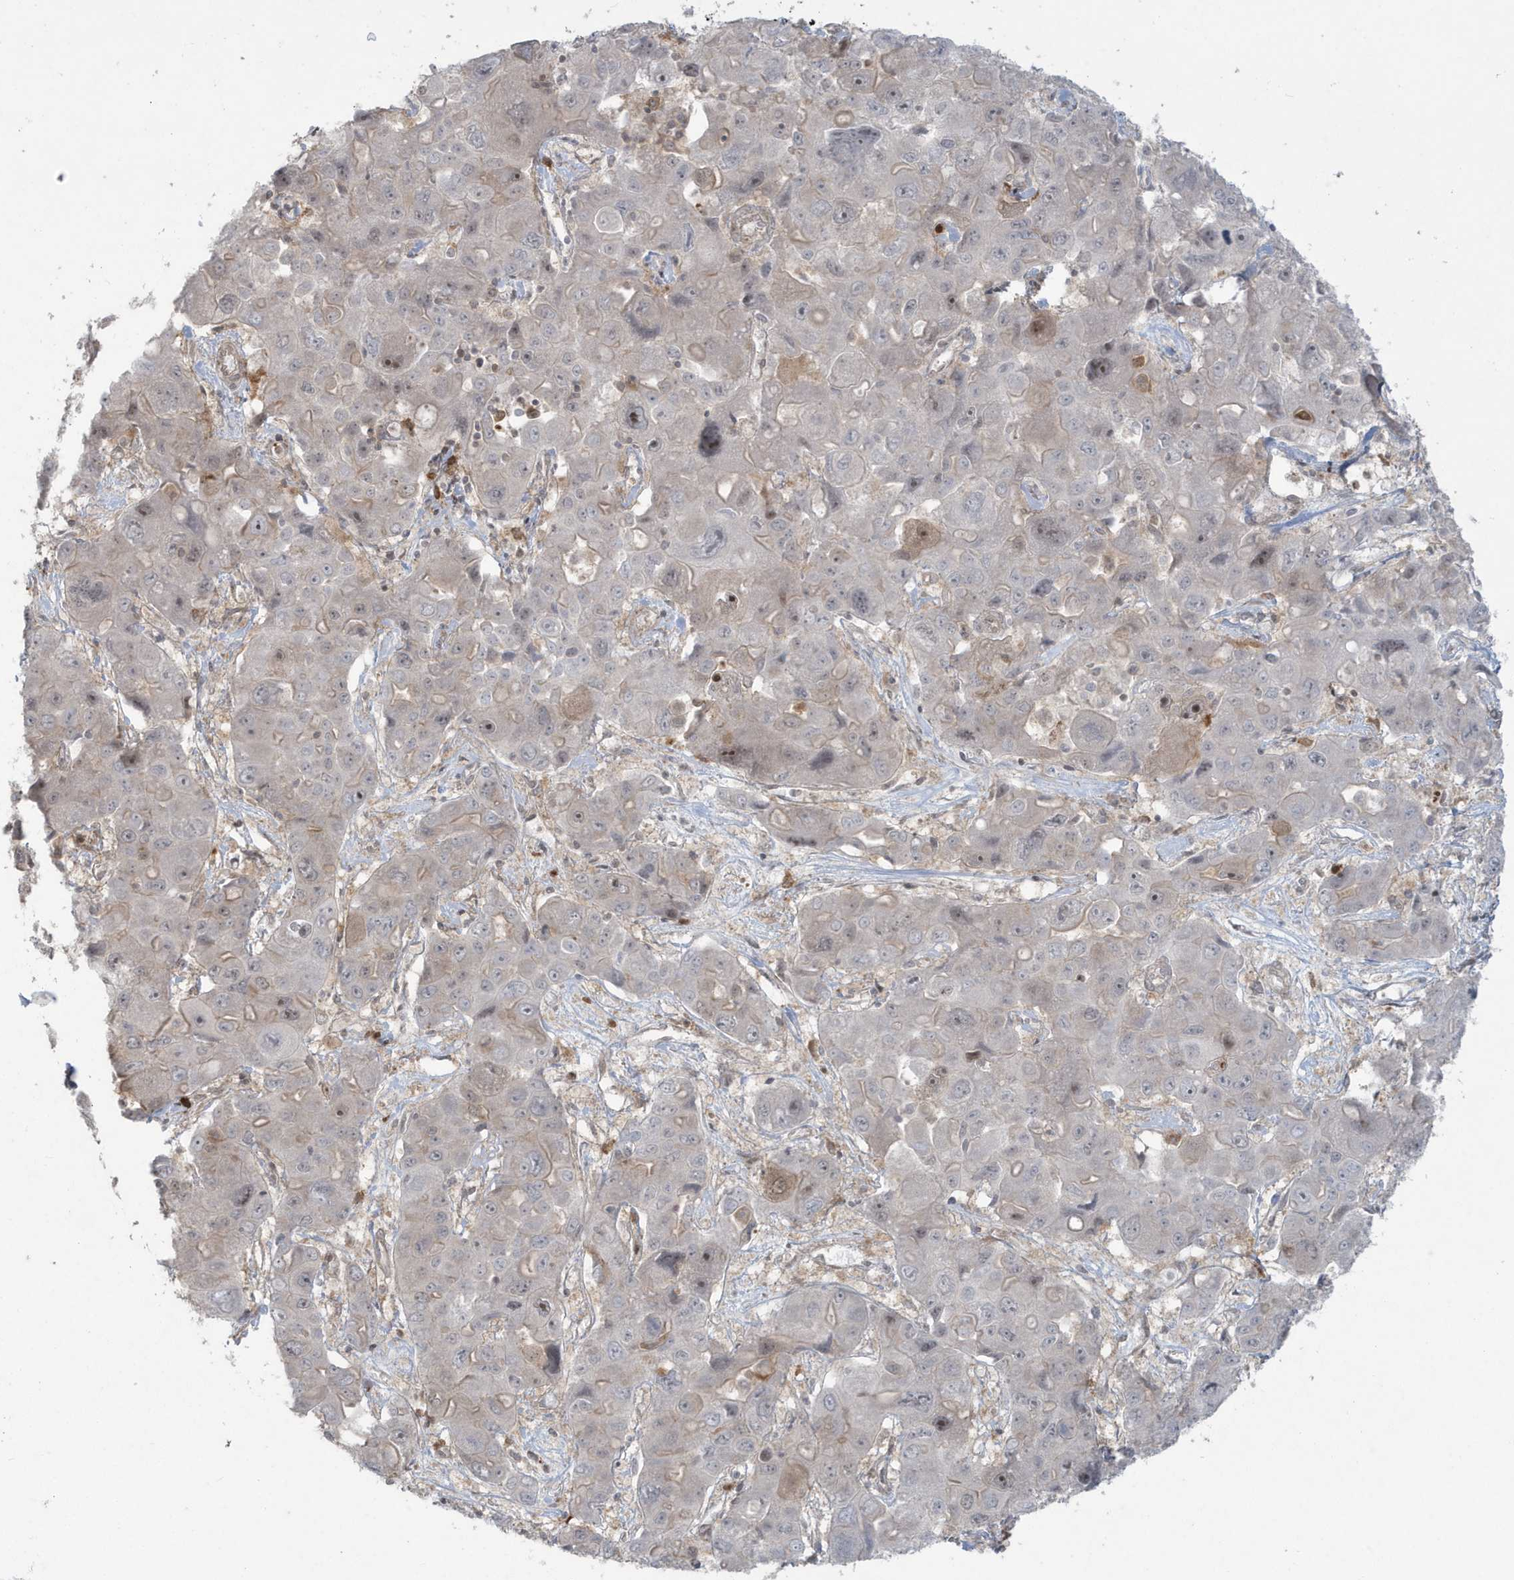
{"staining": {"intensity": "negative", "quantity": "none", "location": "none"}, "tissue": "liver cancer", "cell_type": "Tumor cells", "image_type": "cancer", "snomed": [{"axis": "morphology", "description": "Cholangiocarcinoma"}, {"axis": "topography", "description": "Liver"}], "caption": "Micrograph shows no significant protein staining in tumor cells of cholangiocarcinoma (liver).", "gene": "C1orf52", "patient": {"sex": "male", "age": 67}}